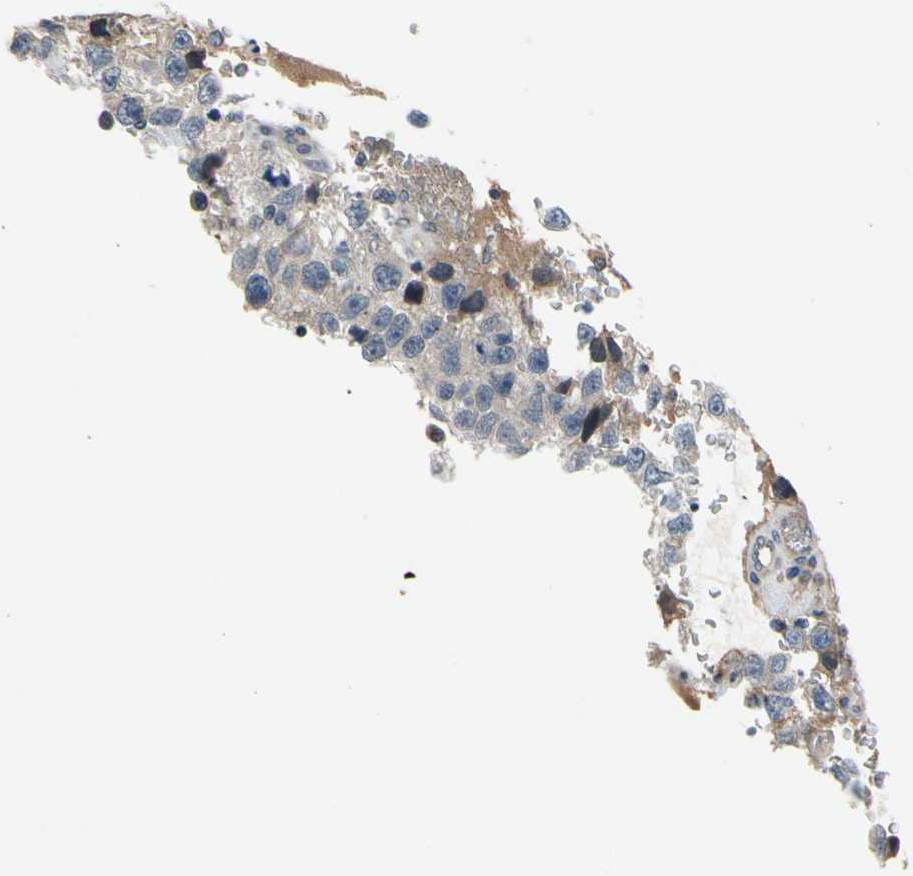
{"staining": {"intensity": "weak", "quantity": "25%-75%", "location": "cytoplasmic/membranous"}, "tissue": "testis cancer", "cell_type": "Tumor cells", "image_type": "cancer", "snomed": [{"axis": "morphology", "description": "Seminoma, NOS"}, {"axis": "topography", "description": "Testis"}], "caption": "Tumor cells show low levels of weak cytoplasmic/membranous expression in approximately 25%-75% of cells in human testis cancer (seminoma). Nuclei are stained in blue.", "gene": "ICAM5", "patient": {"sex": "male", "age": 33}}